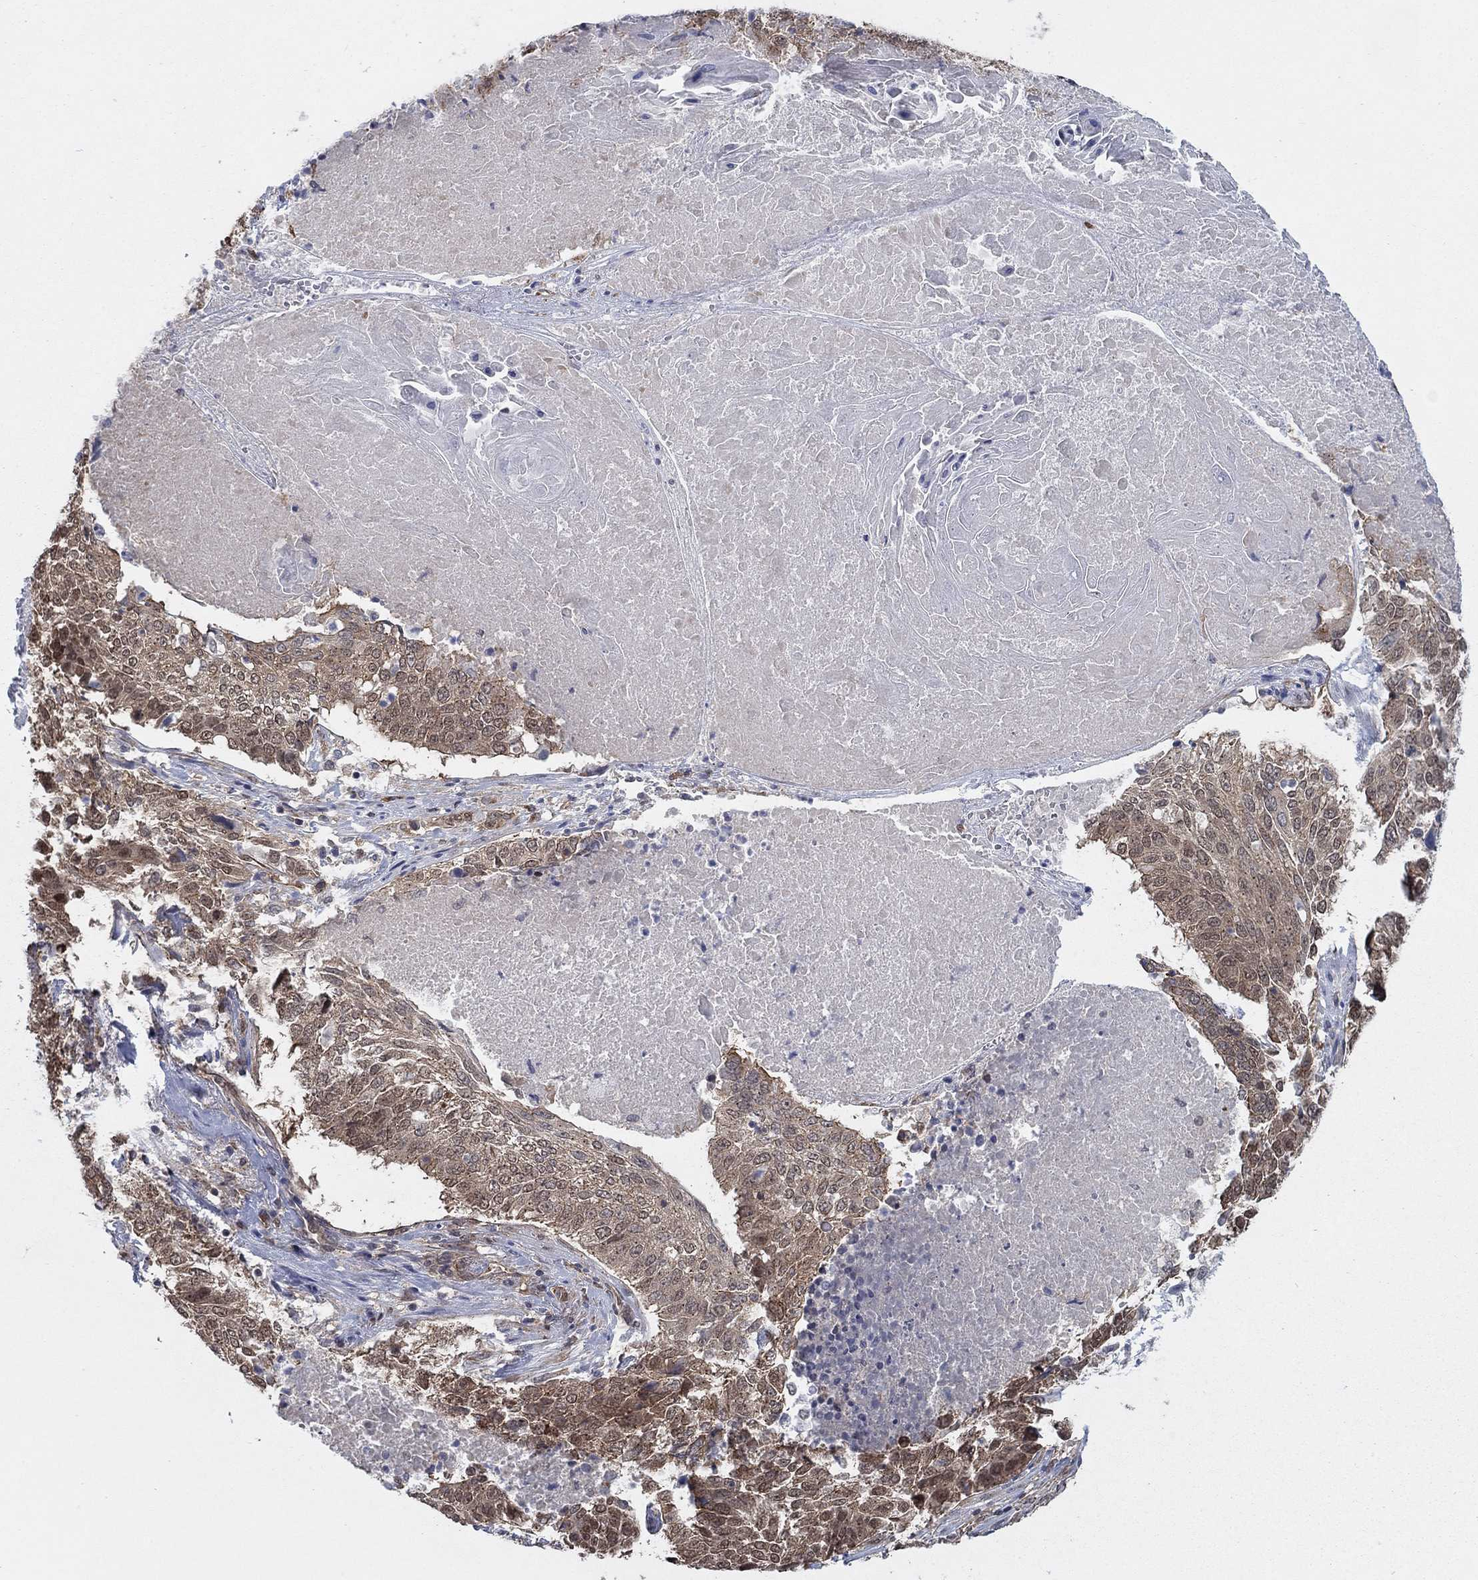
{"staining": {"intensity": "weak", "quantity": ">75%", "location": "cytoplasmic/membranous,nuclear"}, "tissue": "lung cancer", "cell_type": "Tumor cells", "image_type": "cancer", "snomed": [{"axis": "morphology", "description": "Squamous cell carcinoma, NOS"}, {"axis": "topography", "description": "Lung"}], "caption": "Tumor cells show low levels of weak cytoplasmic/membranous and nuclear expression in approximately >75% of cells in squamous cell carcinoma (lung).", "gene": "SH3RF1", "patient": {"sex": "male", "age": 64}}